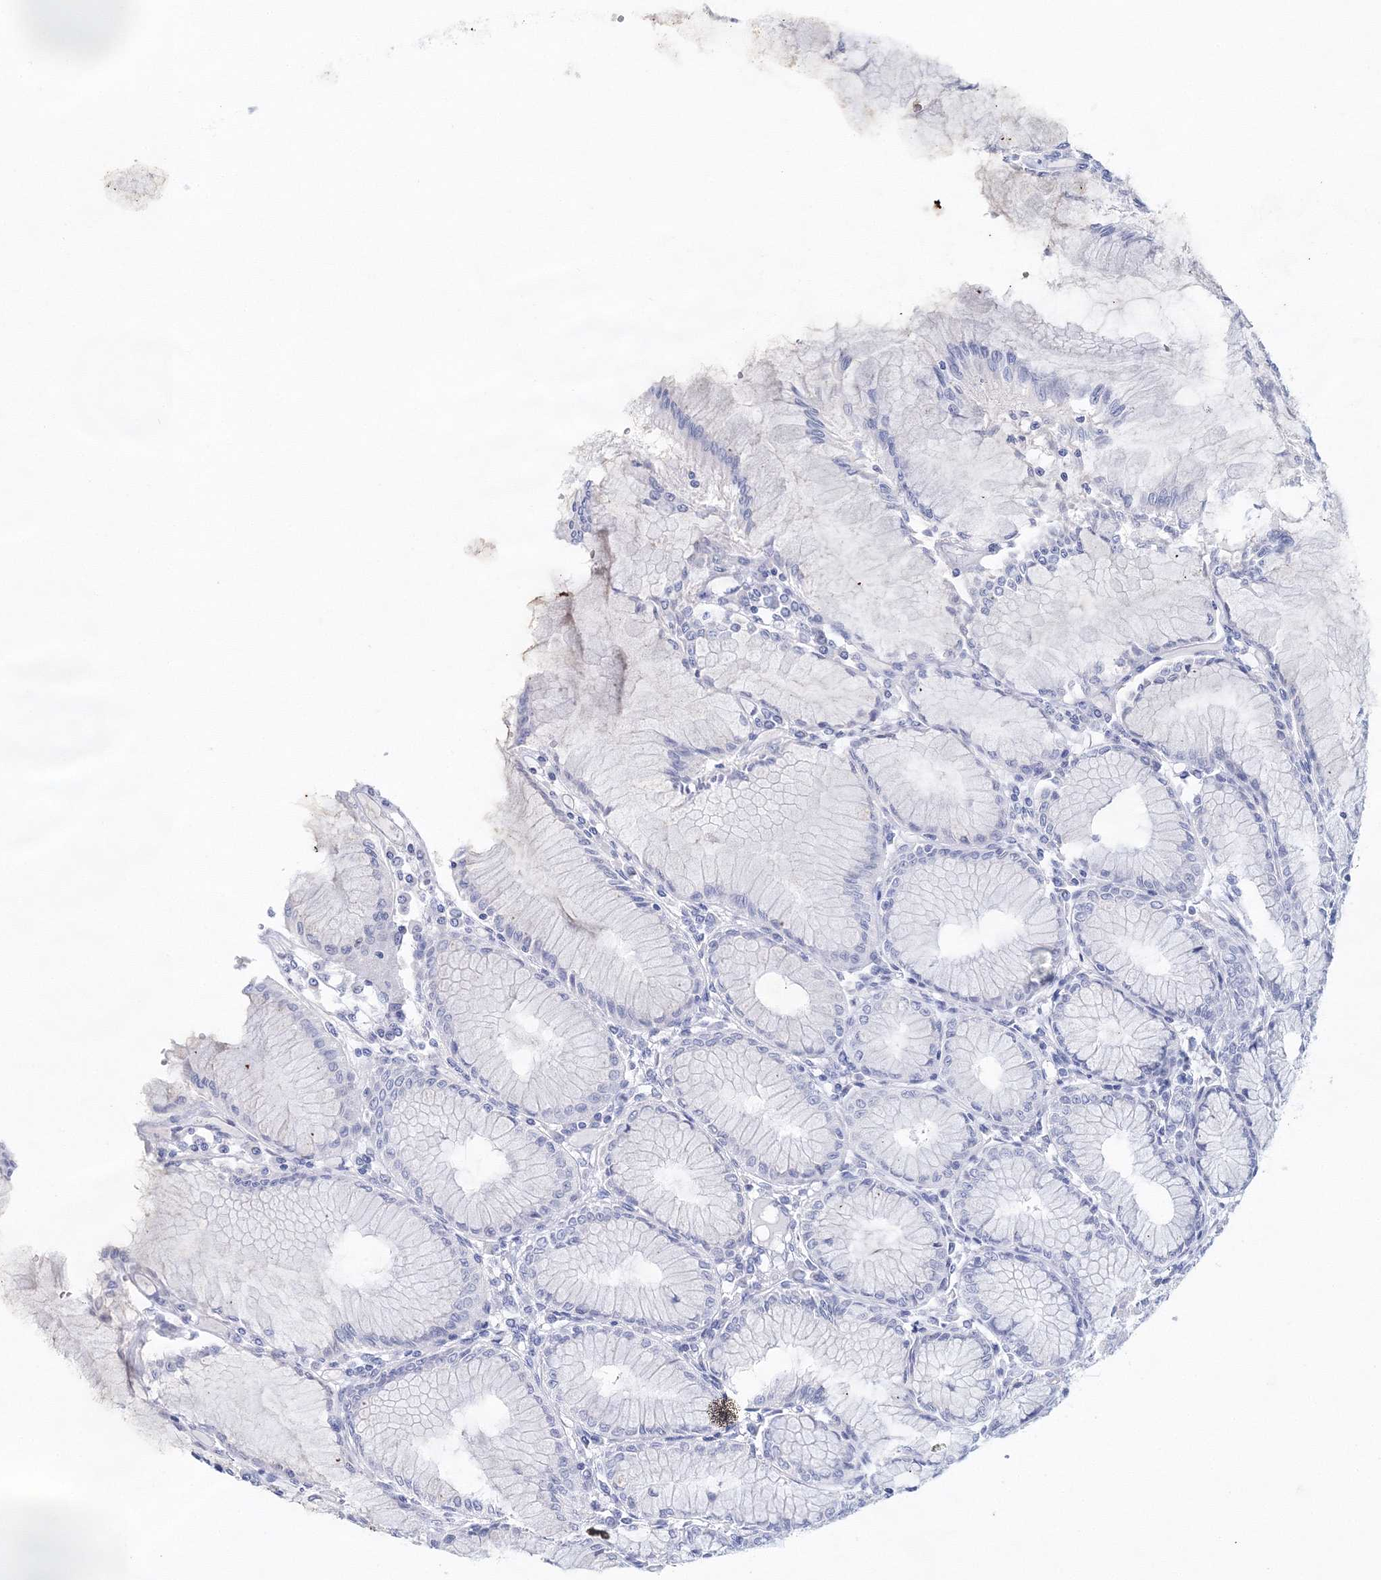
{"staining": {"intensity": "negative", "quantity": "none", "location": "none"}, "tissue": "stomach", "cell_type": "Glandular cells", "image_type": "normal", "snomed": [{"axis": "morphology", "description": "Normal tissue, NOS"}, {"axis": "topography", "description": "Stomach"}], "caption": "Glandular cells show no significant protein staining in benign stomach. The staining is performed using DAB (3,3'-diaminobenzidine) brown chromogen with nuclei counter-stained in using hematoxylin.", "gene": "MYOZ2", "patient": {"sex": "female", "age": 57}}